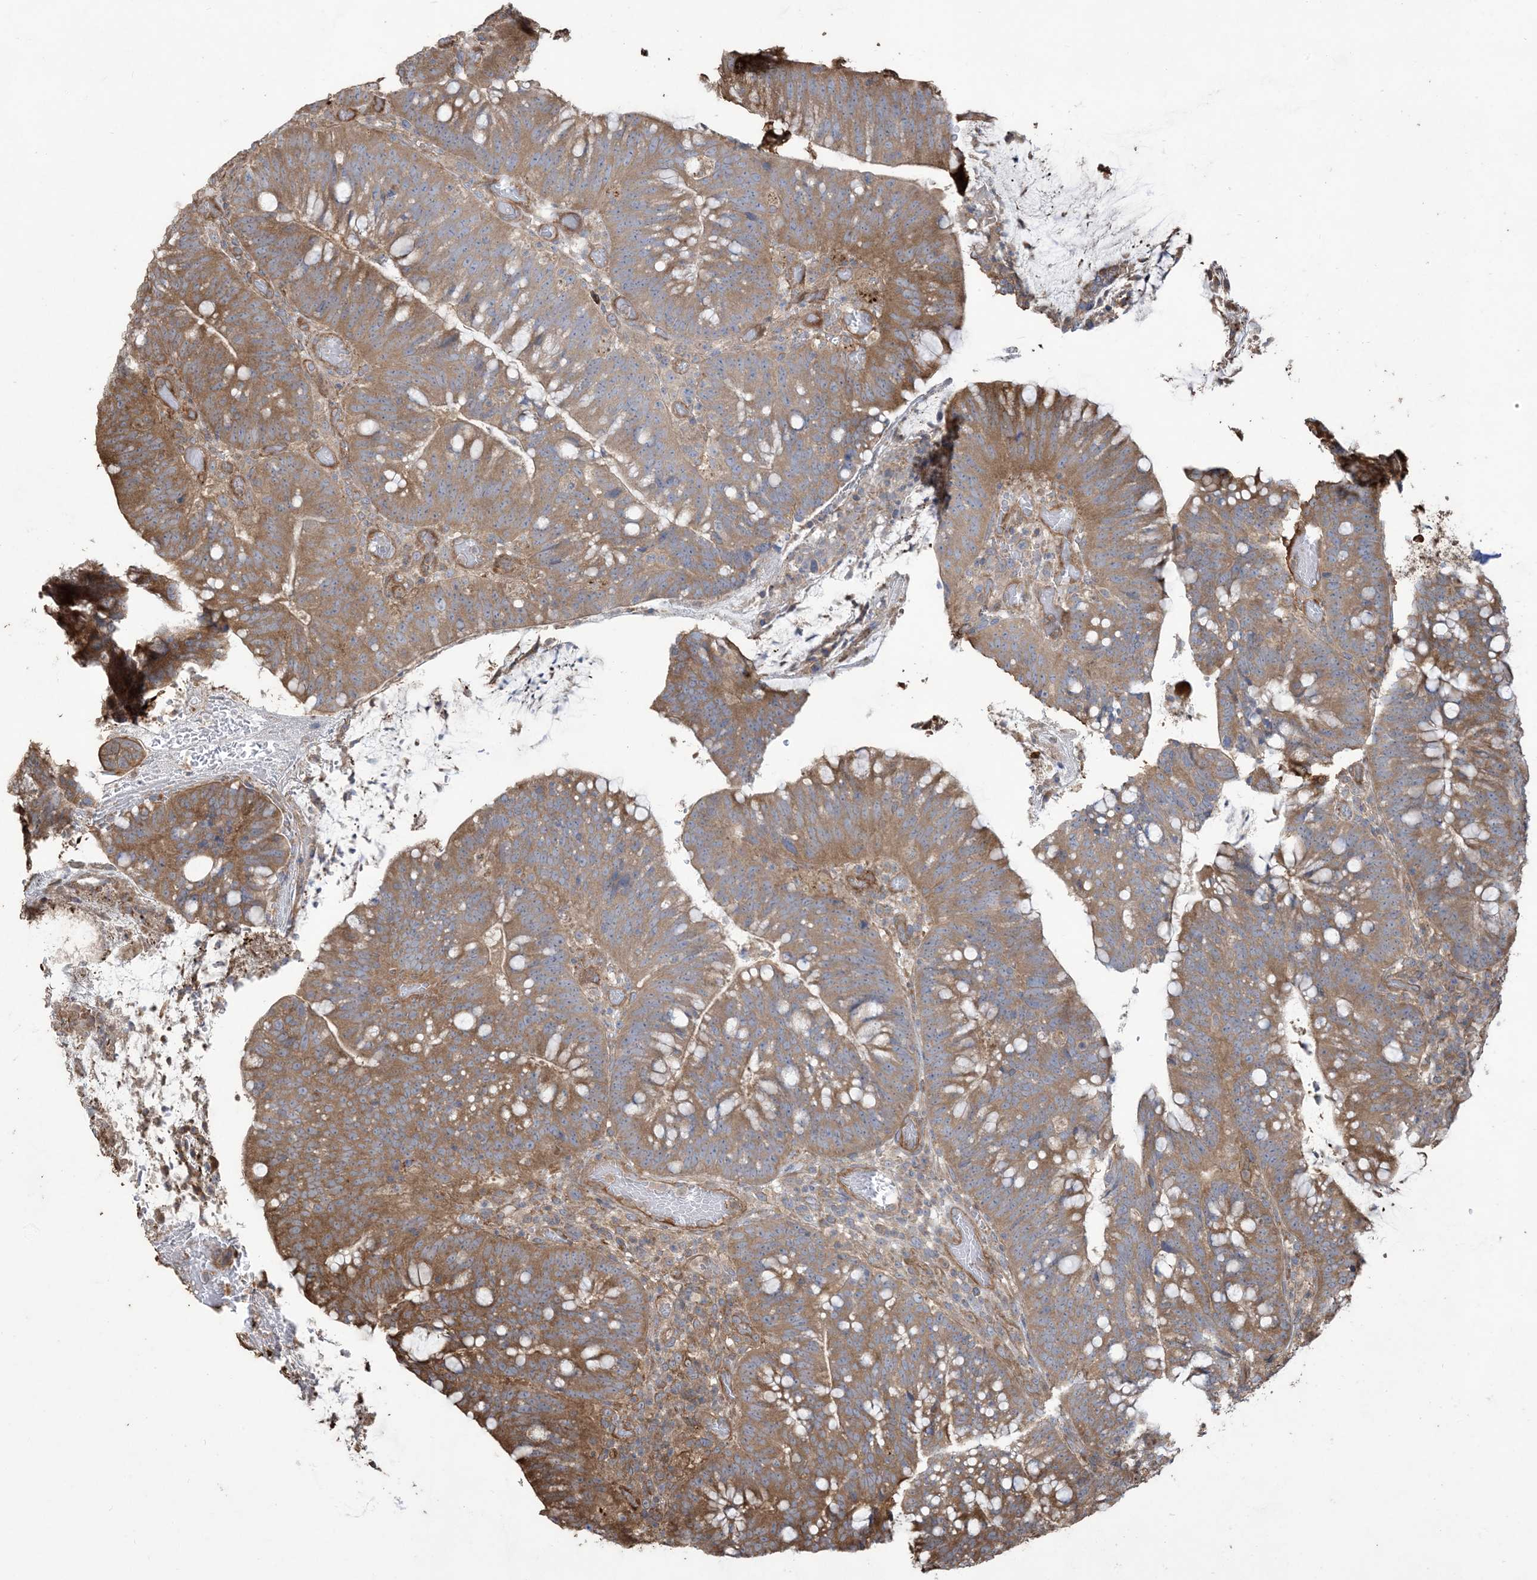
{"staining": {"intensity": "moderate", "quantity": ">75%", "location": "cytoplasmic/membranous"}, "tissue": "colorectal cancer", "cell_type": "Tumor cells", "image_type": "cancer", "snomed": [{"axis": "morphology", "description": "Adenocarcinoma, NOS"}, {"axis": "topography", "description": "Colon"}], "caption": "This photomicrograph shows colorectal cancer (adenocarcinoma) stained with IHC to label a protein in brown. The cytoplasmic/membranous of tumor cells show moderate positivity for the protein. Nuclei are counter-stained blue.", "gene": "KLHL18", "patient": {"sex": "female", "age": 66}}